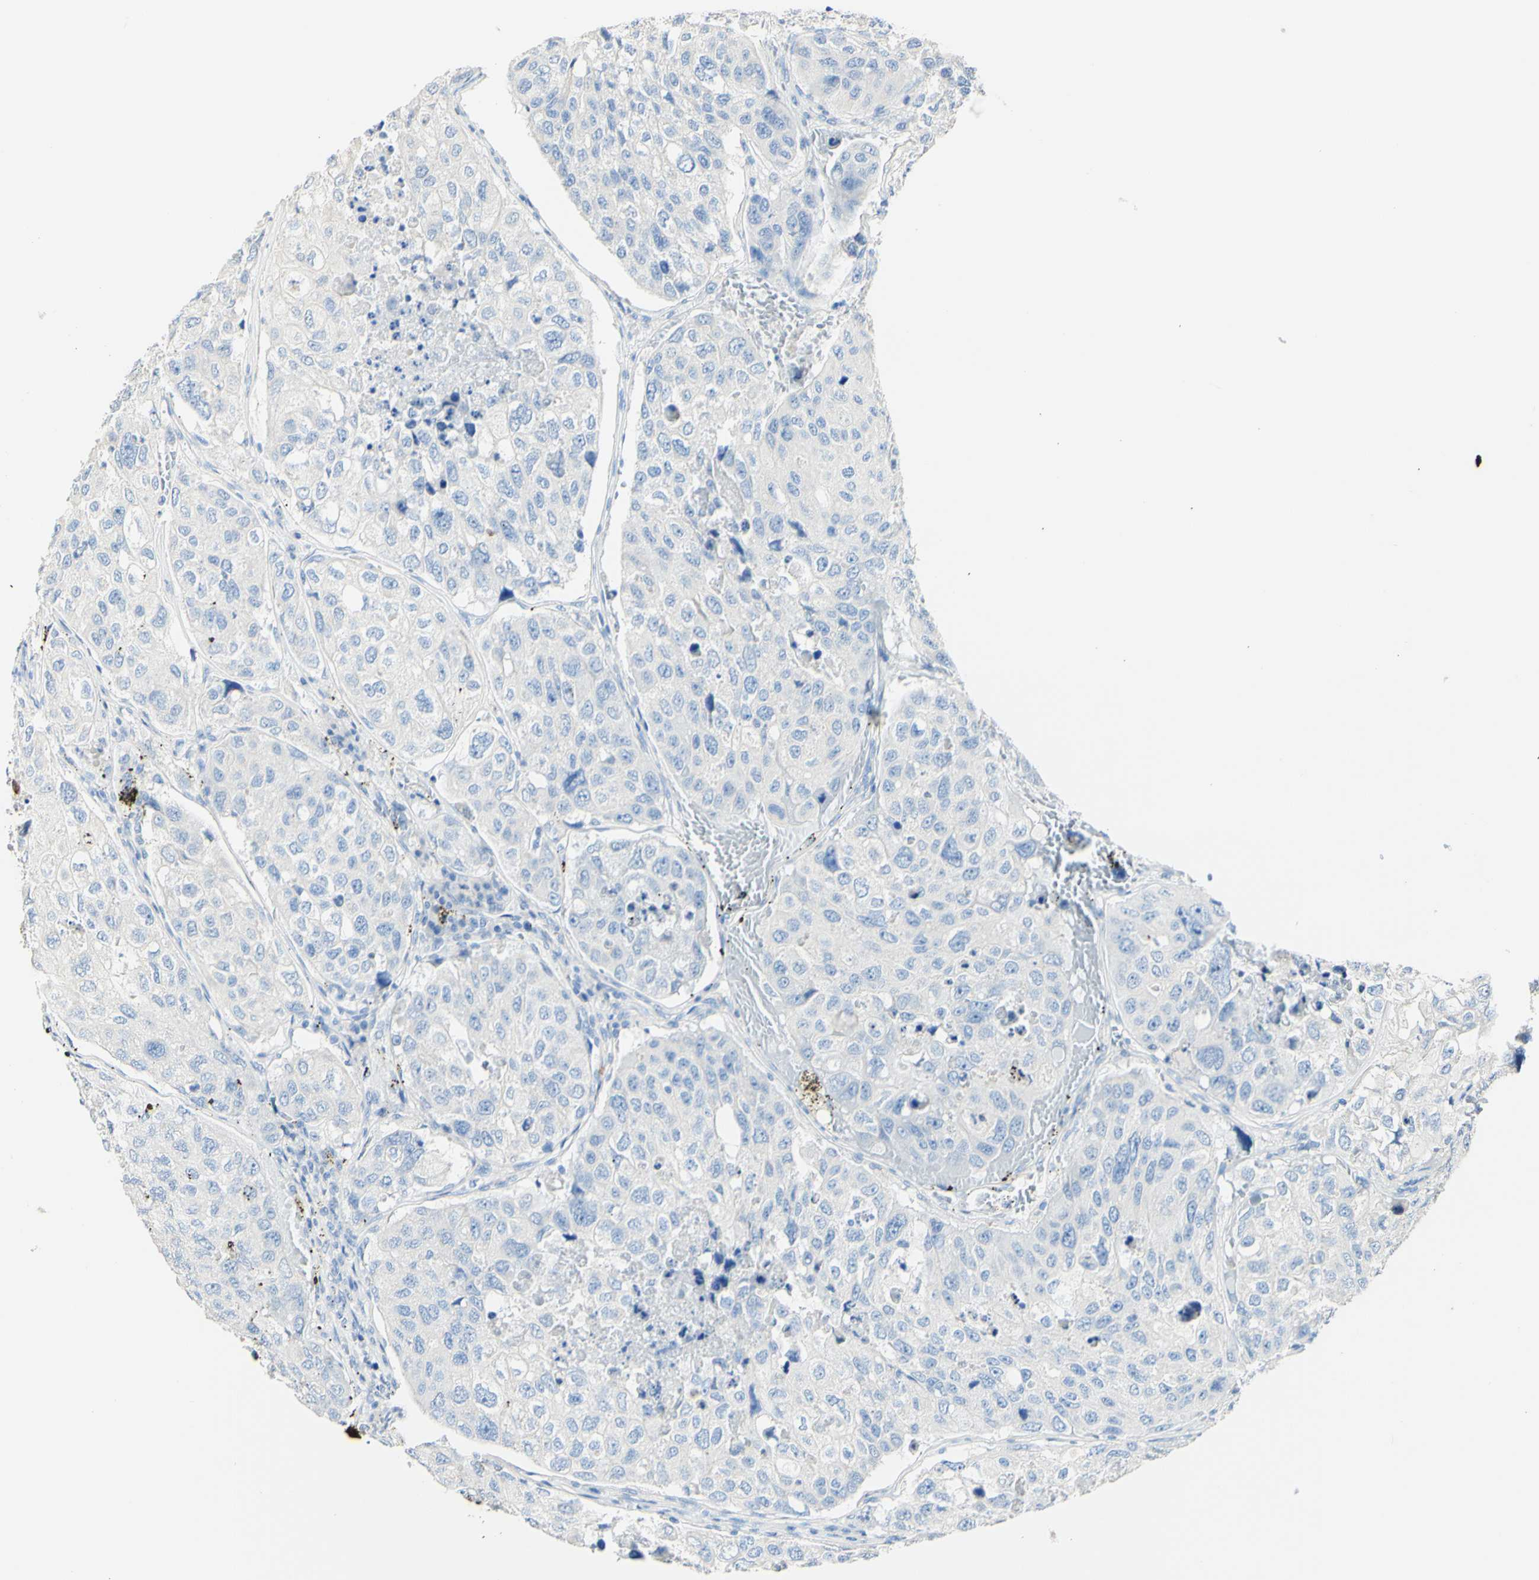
{"staining": {"intensity": "negative", "quantity": "none", "location": "none"}, "tissue": "urothelial cancer", "cell_type": "Tumor cells", "image_type": "cancer", "snomed": [{"axis": "morphology", "description": "Urothelial carcinoma, High grade"}, {"axis": "topography", "description": "Lymph node"}, {"axis": "topography", "description": "Urinary bladder"}], "caption": "High-grade urothelial carcinoma was stained to show a protein in brown. There is no significant expression in tumor cells.", "gene": "PIGR", "patient": {"sex": "male", "age": 51}}